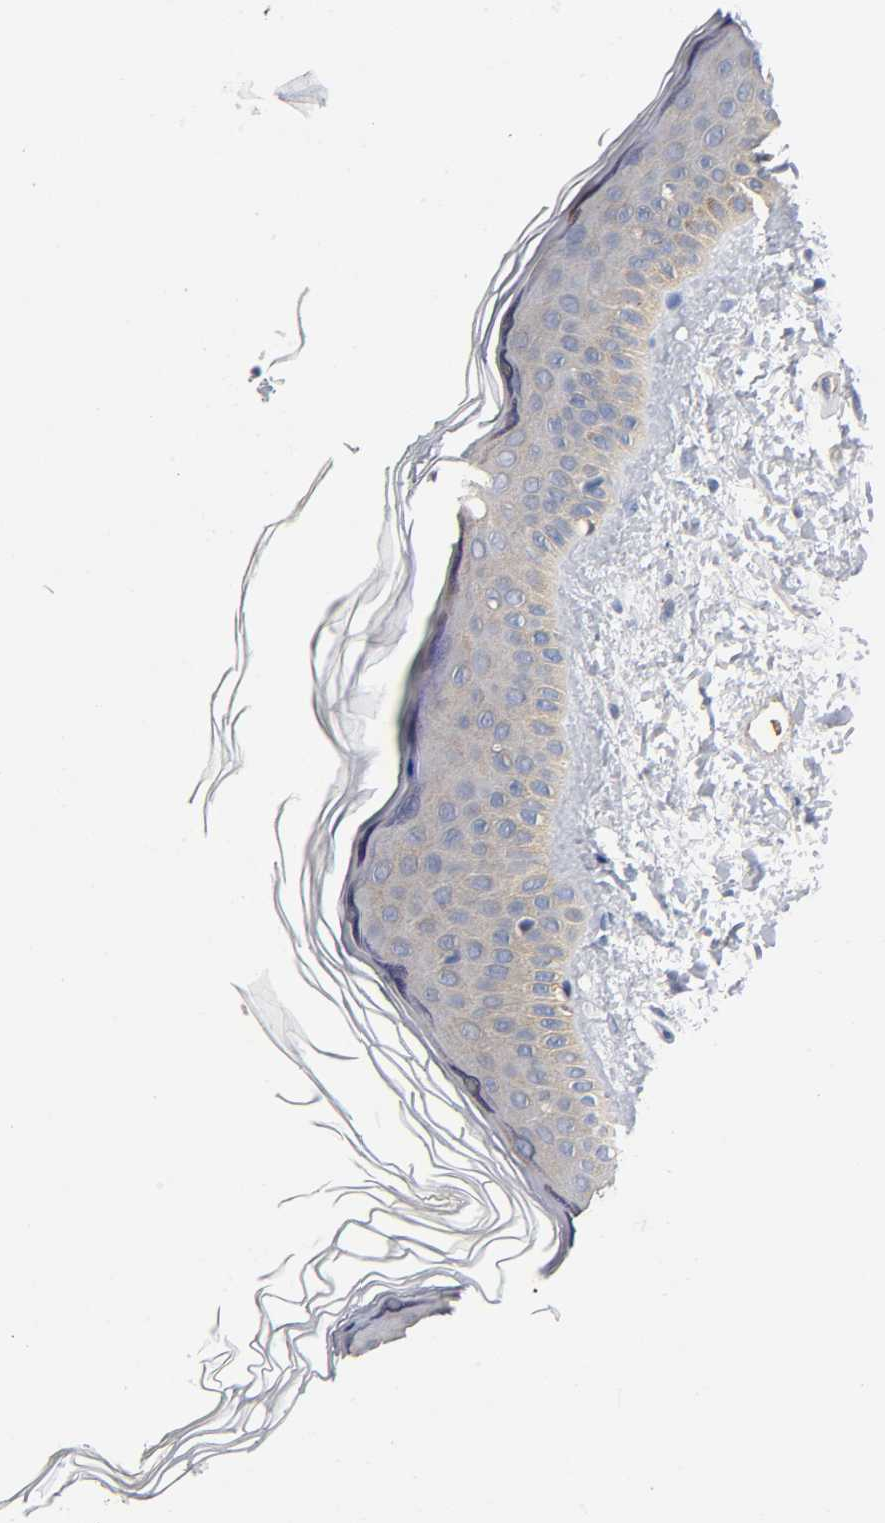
{"staining": {"intensity": "negative", "quantity": "none", "location": "none"}, "tissue": "skin", "cell_type": "Fibroblasts", "image_type": "normal", "snomed": [{"axis": "morphology", "description": "Normal tissue, NOS"}, {"axis": "topography", "description": "Skin"}], "caption": "Fibroblasts are negative for brown protein staining in normal skin. The staining is performed using DAB brown chromogen with nuclei counter-stained in using hematoxylin.", "gene": "TNC", "patient": {"sex": "female", "age": 19}}